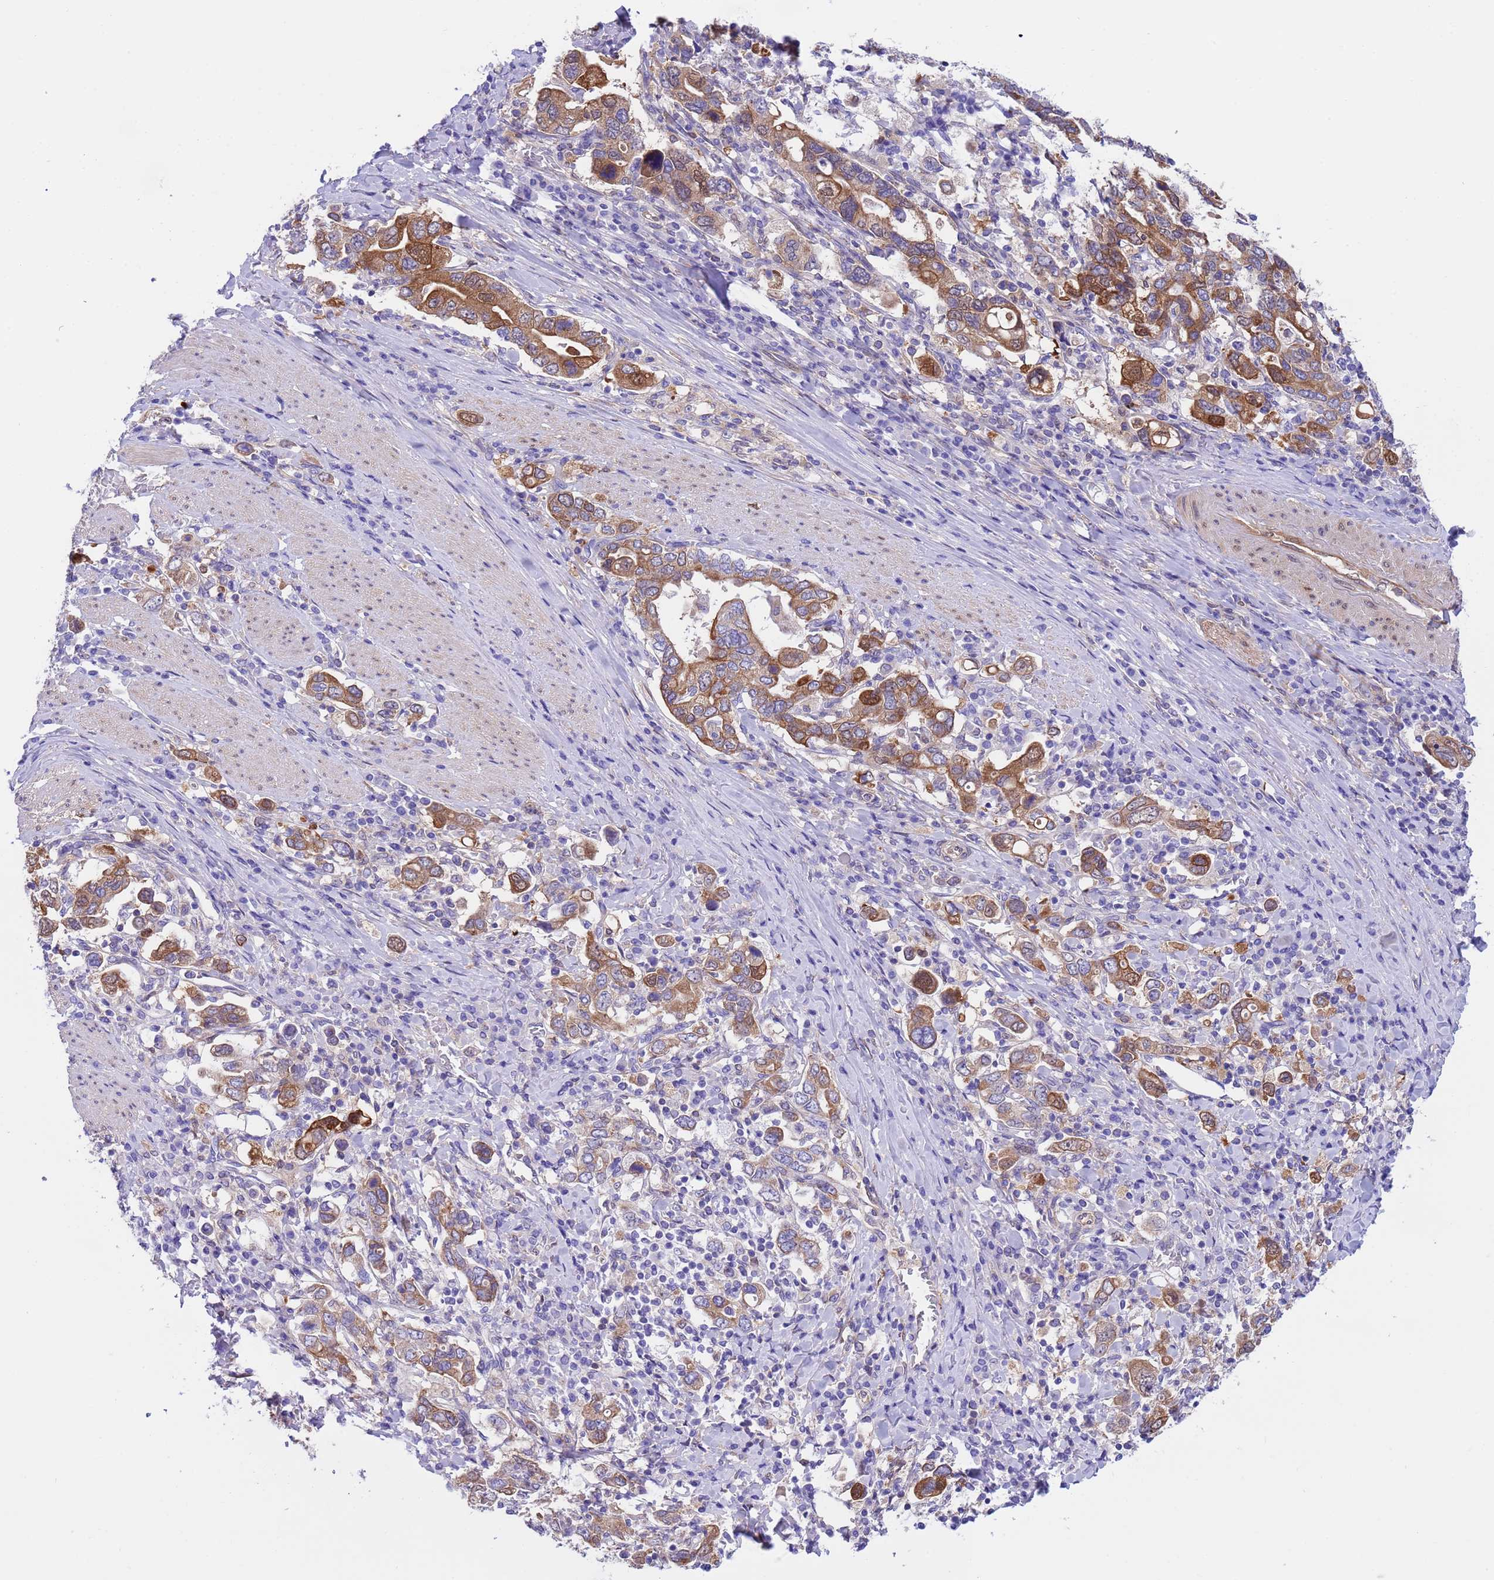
{"staining": {"intensity": "moderate", "quantity": "25%-75%", "location": "cytoplasmic/membranous"}, "tissue": "stomach cancer", "cell_type": "Tumor cells", "image_type": "cancer", "snomed": [{"axis": "morphology", "description": "Adenocarcinoma, NOS"}, {"axis": "topography", "description": "Stomach, upper"}], "caption": "Immunohistochemistry (IHC) image of human stomach cancer (adenocarcinoma) stained for a protein (brown), which displays medium levels of moderate cytoplasmic/membranous staining in about 25%-75% of tumor cells.", "gene": "C6orf47", "patient": {"sex": "male", "age": 62}}